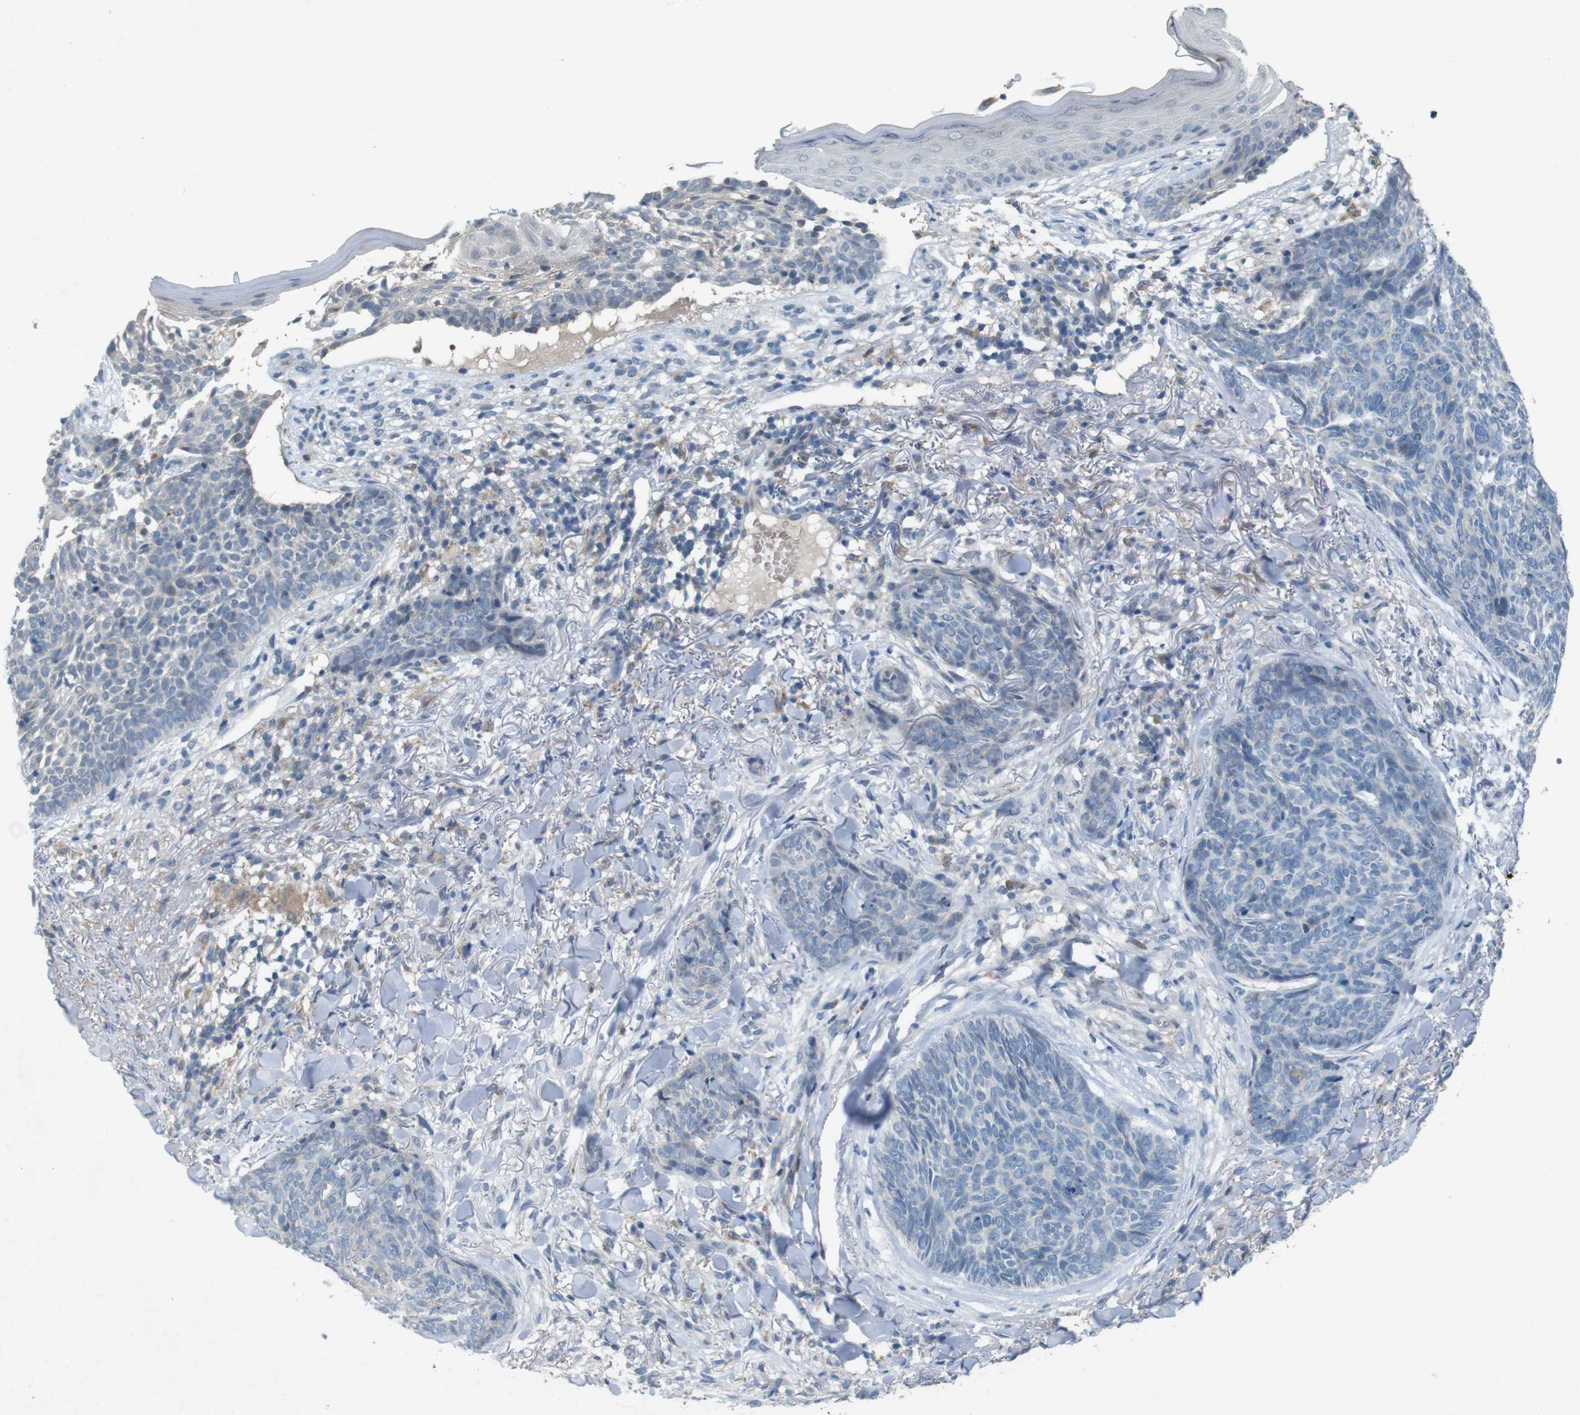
{"staining": {"intensity": "negative", "quantity": "none", "location": "none"}, "tissue": "skin cancer", "cell_type": "Tumor cells", "image_type": "cancer", "snomed": [{"axis": "morphology", "description": "Basal cell carcinoma"}, {"axis": "topography", "description": "Skin"}], "caption": "The histopathology image shows no significant positivity in tumor cells of skin basal cell carcinoma. (DAB (3,3'-diaminobenzidine) IHC with hematoxylin counter stain).", "gene": "MOGAT3", "patient": {"sex": "female", "age": 70}}